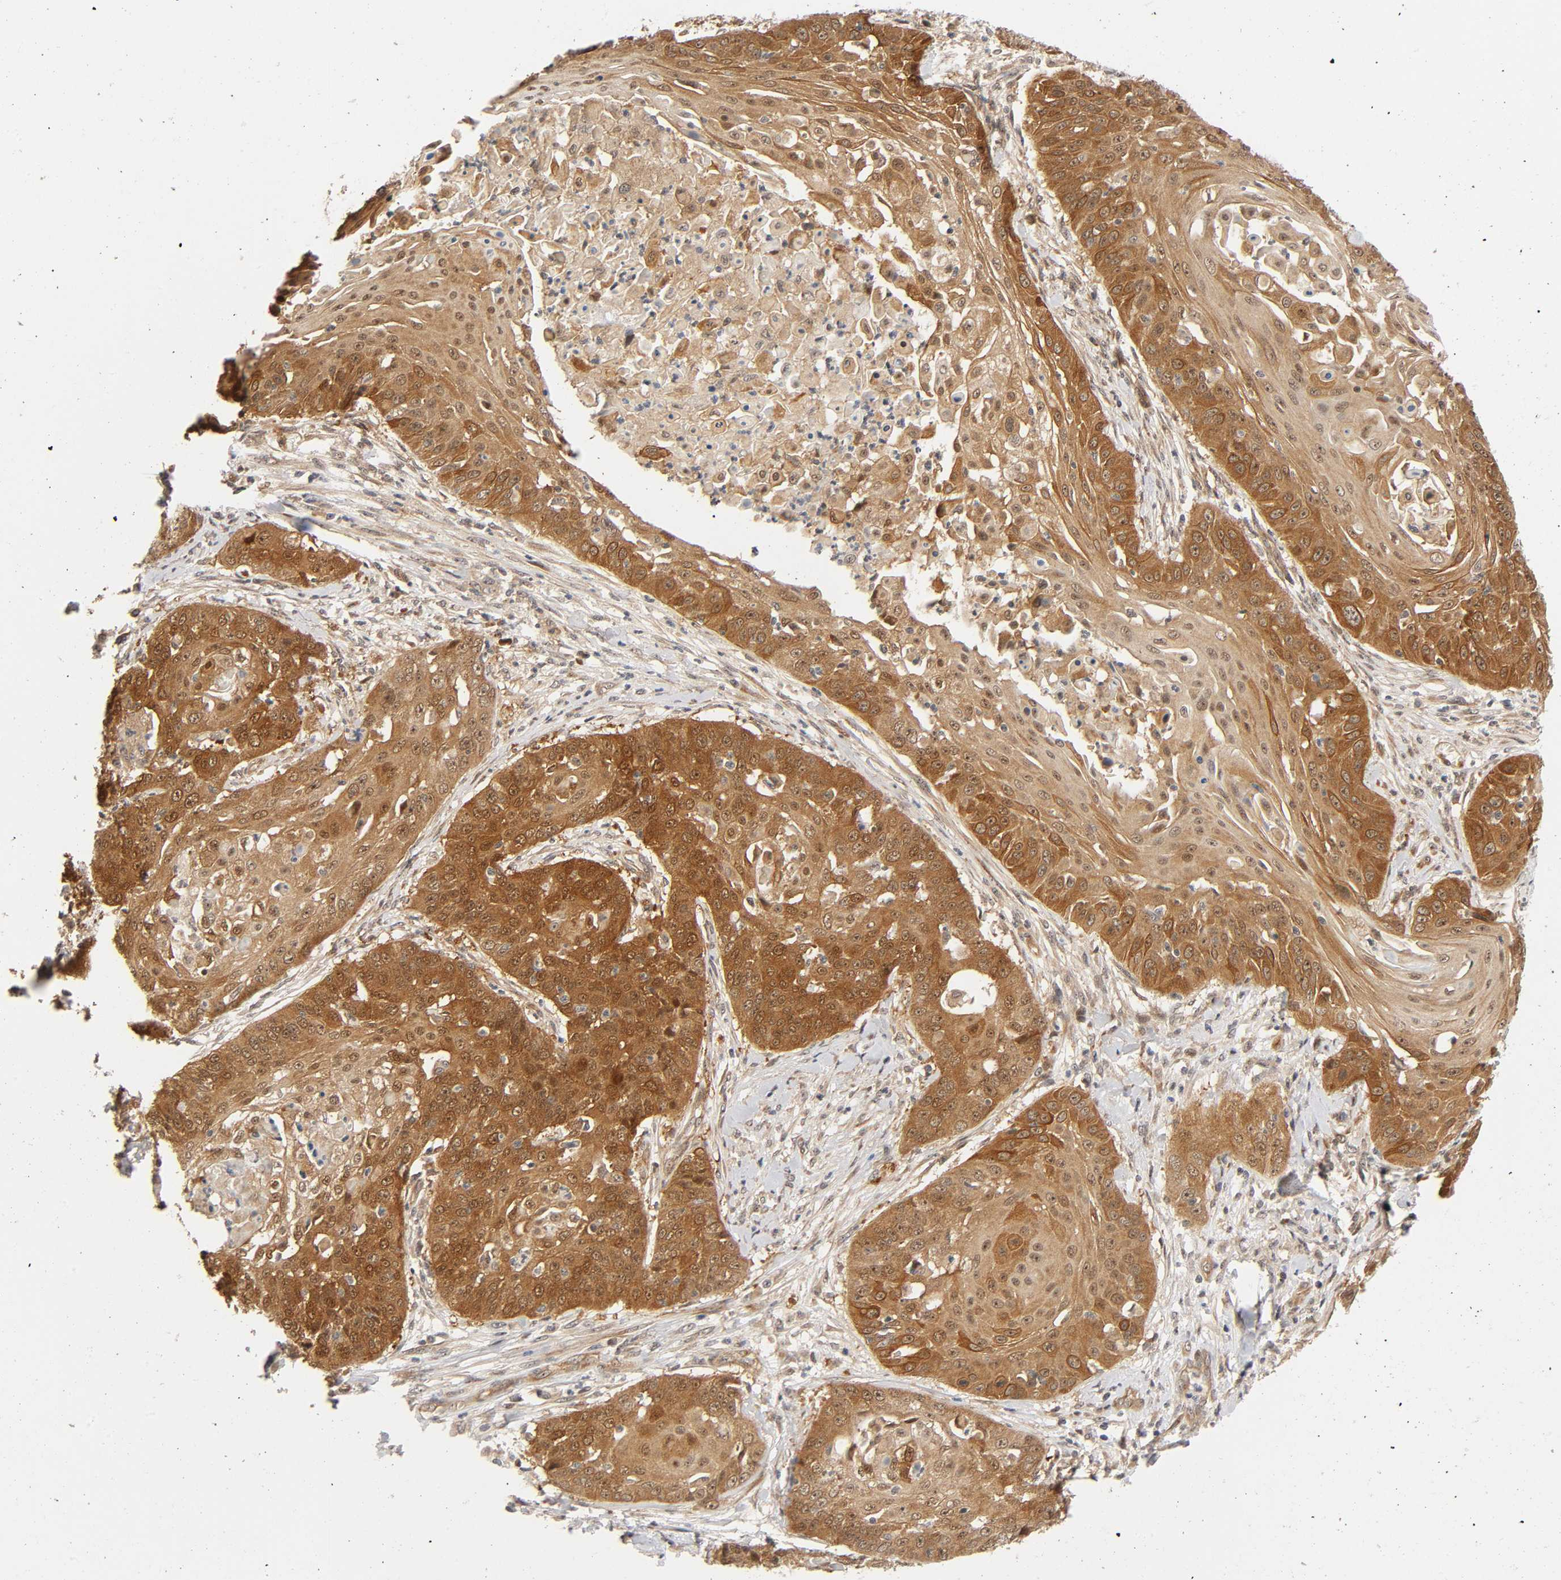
{"staining": {"intensity": "moderate", "quantity": ">75%", "location": "cytoplasmic/membranous"}, "tissue": "cervical cancer", "cell_type": "Tumor cells", "image_type": "cancer", "snomed": [{"axis": "morphology", "description": "Squamous cell carcinoma, NOS"}, {"axis": "topography", "description": "Cervix"}], "caption": "High-magnification brightfield microscopy of squamous cell carcinoma (cervical) stained with DAB (3,3'-diaminobenzidine) (brown) and counterstained with hematoxylin (blue). tumor cells exhibit moderate cytoplasmic/membranous staining is identified in approximately>75% of cells.", "gene": "IQCJ-SCHIP1", "patient": {"sex": "female", "age": 64}}